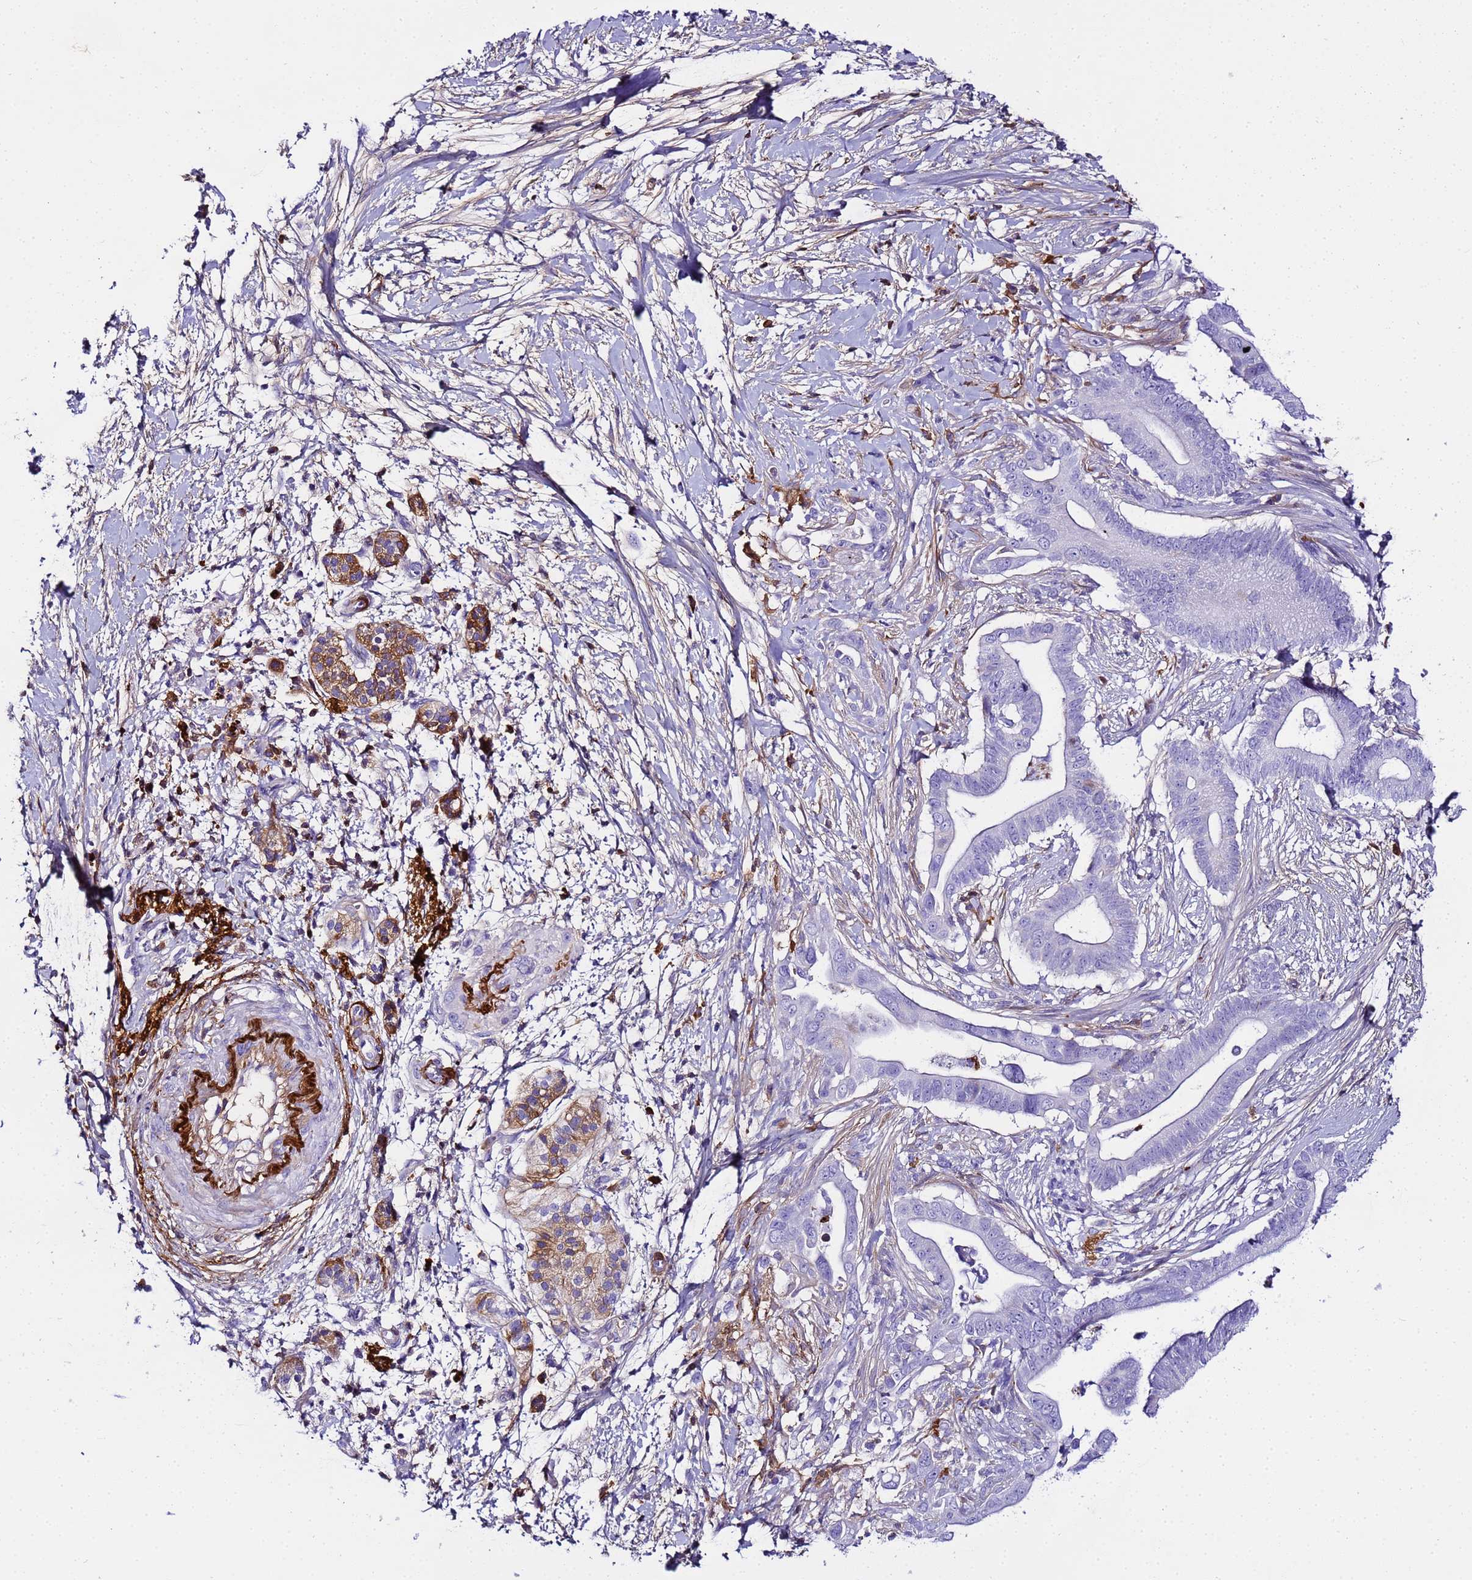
{"staining": {"intensity": "negative", "quantity": "none", "location": "none"}, "tissue": "pancreatic cancer", "cell_type": "Tumor cells", "image_type": "cancer", "snomed": [{"axis": "morphology", "description": "Adenocarcinoma, NOS"}, {"axis": "topography", "description": "Pancreas"}], "caption": "The histopathology image displays no significant positivity in tumor cells of pancreatic cancer (adenocarcinoma).", "gene": "CFHR2", "patient": {"sex": "male", "age": 68}}